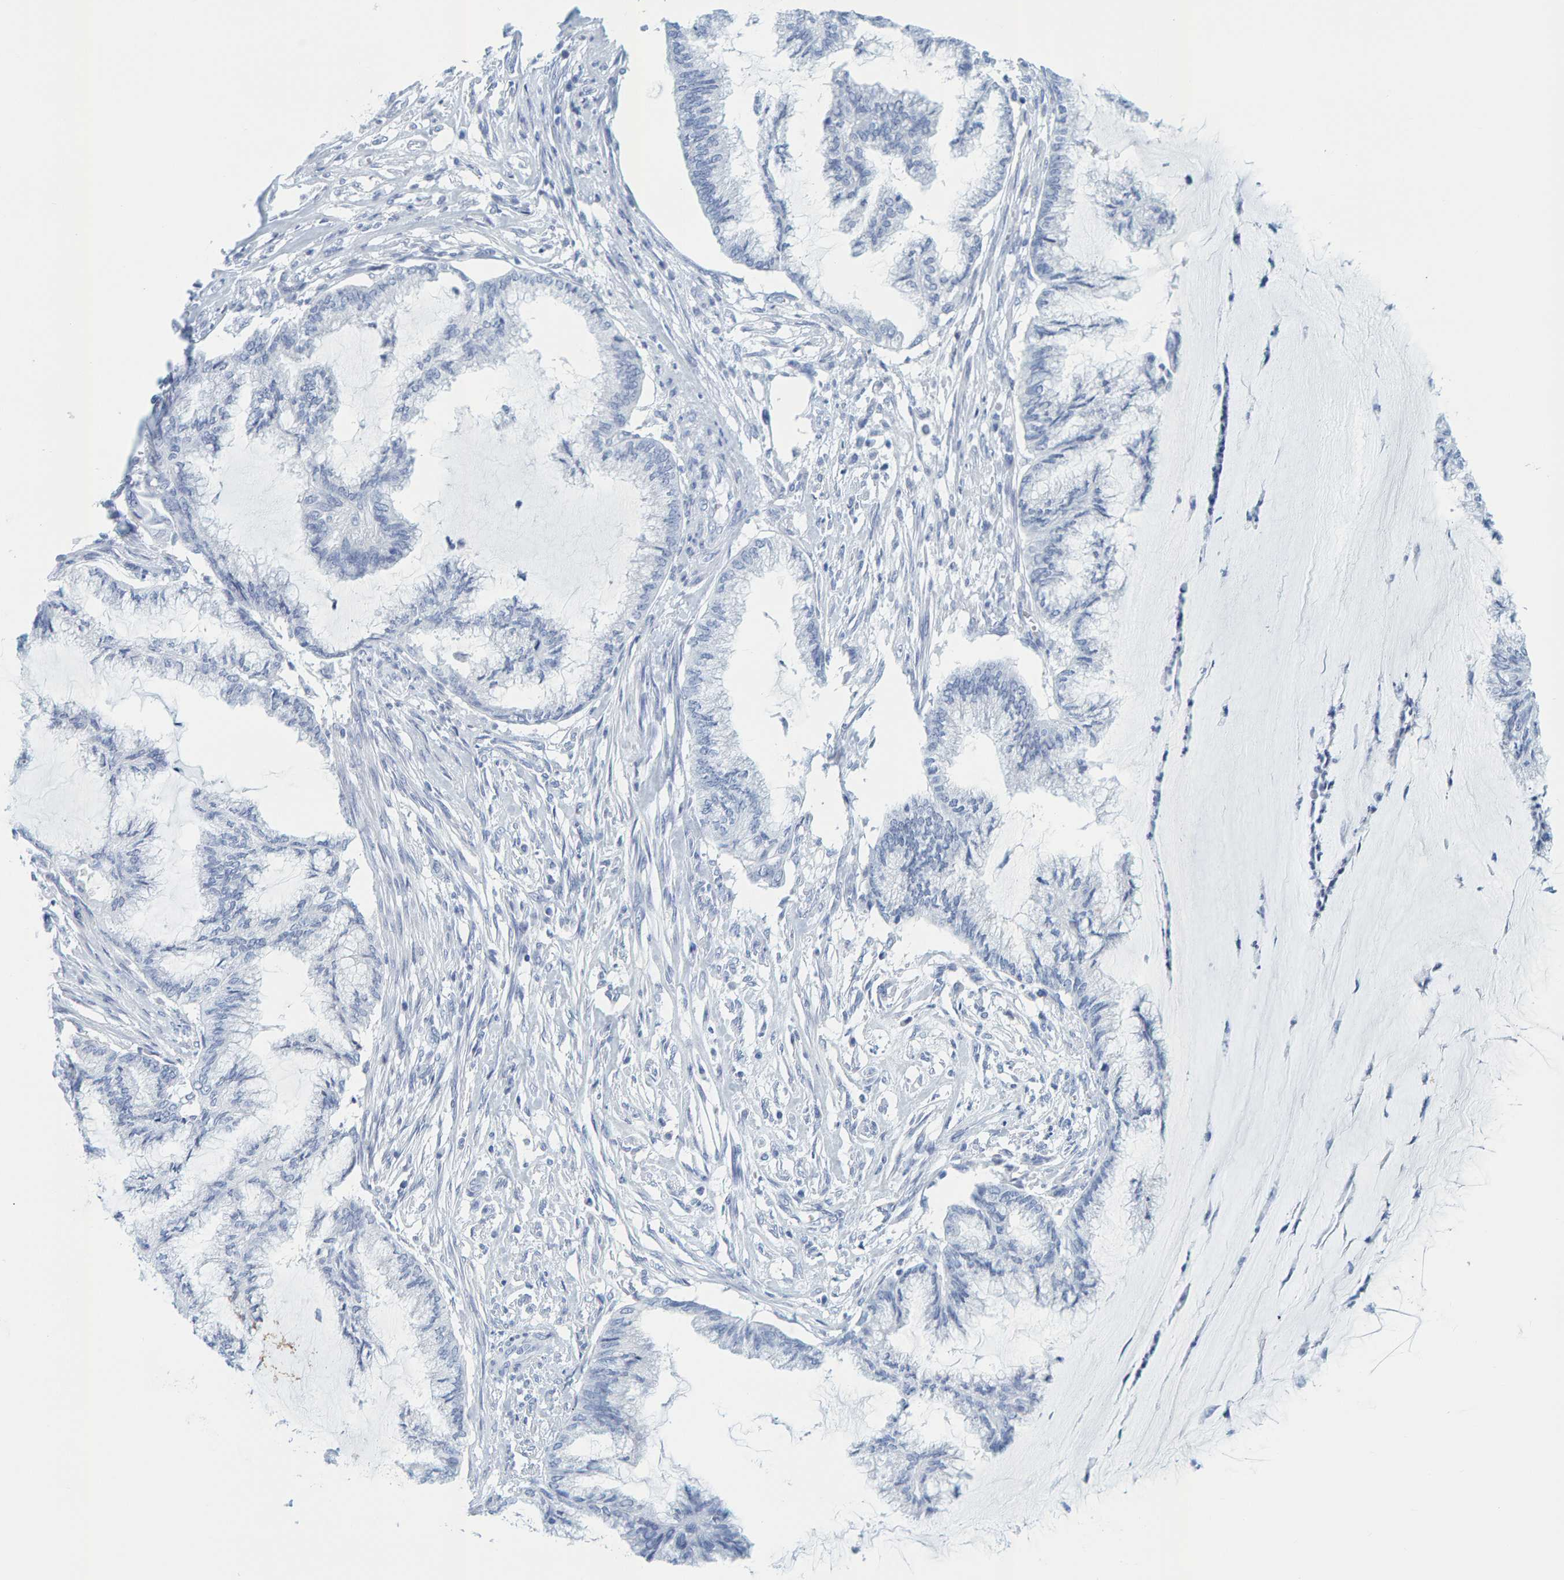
{"staining": {"intensity": "negative", "quantity": "none", "location": "none"}, "tissue": "endometrial cancer", "cell_type": "Tumor cells", "image_type": "cancer", "snomed": [{"axis": "morphology", "description": "Adenocarcinoma, NOS"}, {"axis": "topography", "description": "Endometrium"}], "caption": "A histopathology image of human endometrial cancer (adenocarcinoma) is negative for staining in tumor cells.", "gene": "SFTPC", "patient": {"sex": "female", "age": 86}}